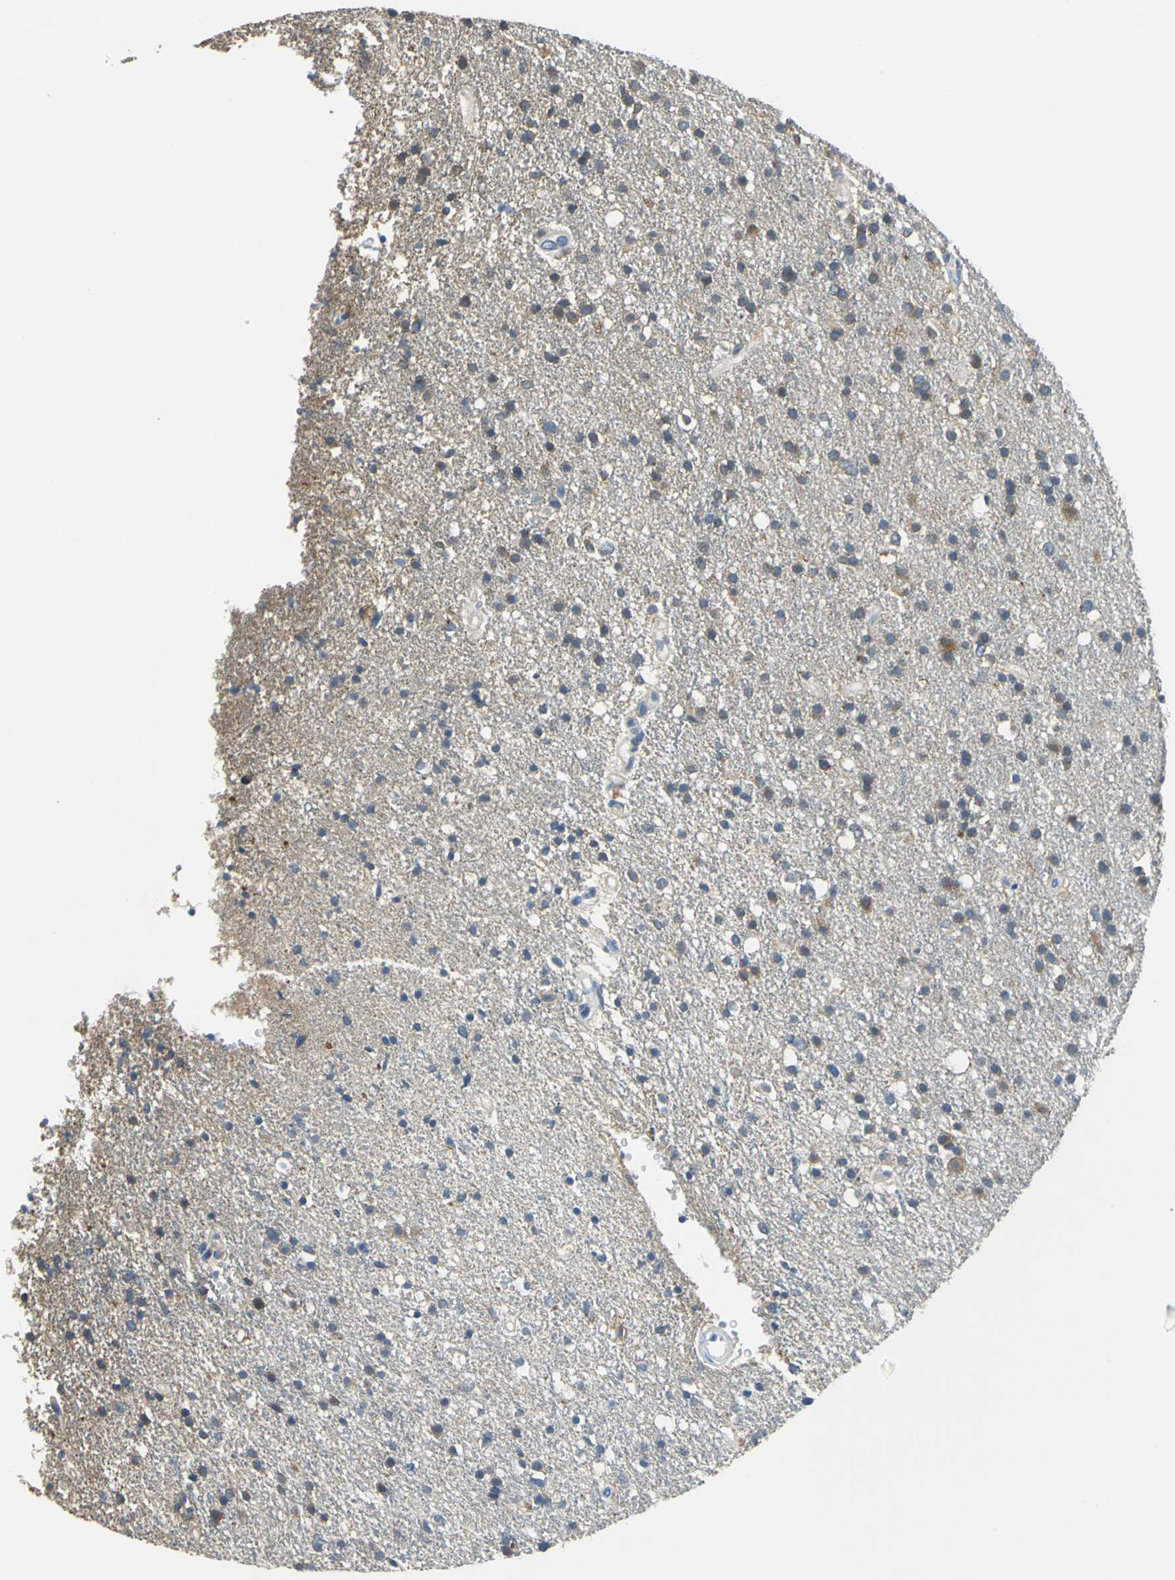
{"staining": {"intensity": "moderate", "quantity": "25%-75%", "location": "cytoplasmic/membranous"}, "tissue": "glioma", "cell_type": "Tumor cells", "image_type": "cancer", "snomed": [{"axis": "morphology", "description": "Glioma, malignant, High grade"}, {"axis": "topography", "description": "Brain"}], "caption": "Human glioma stained with a protein marker shows moderate staining in tumor cells.", "gene": "PRKCA", "patient": {"sex": "male", "age": 33}}